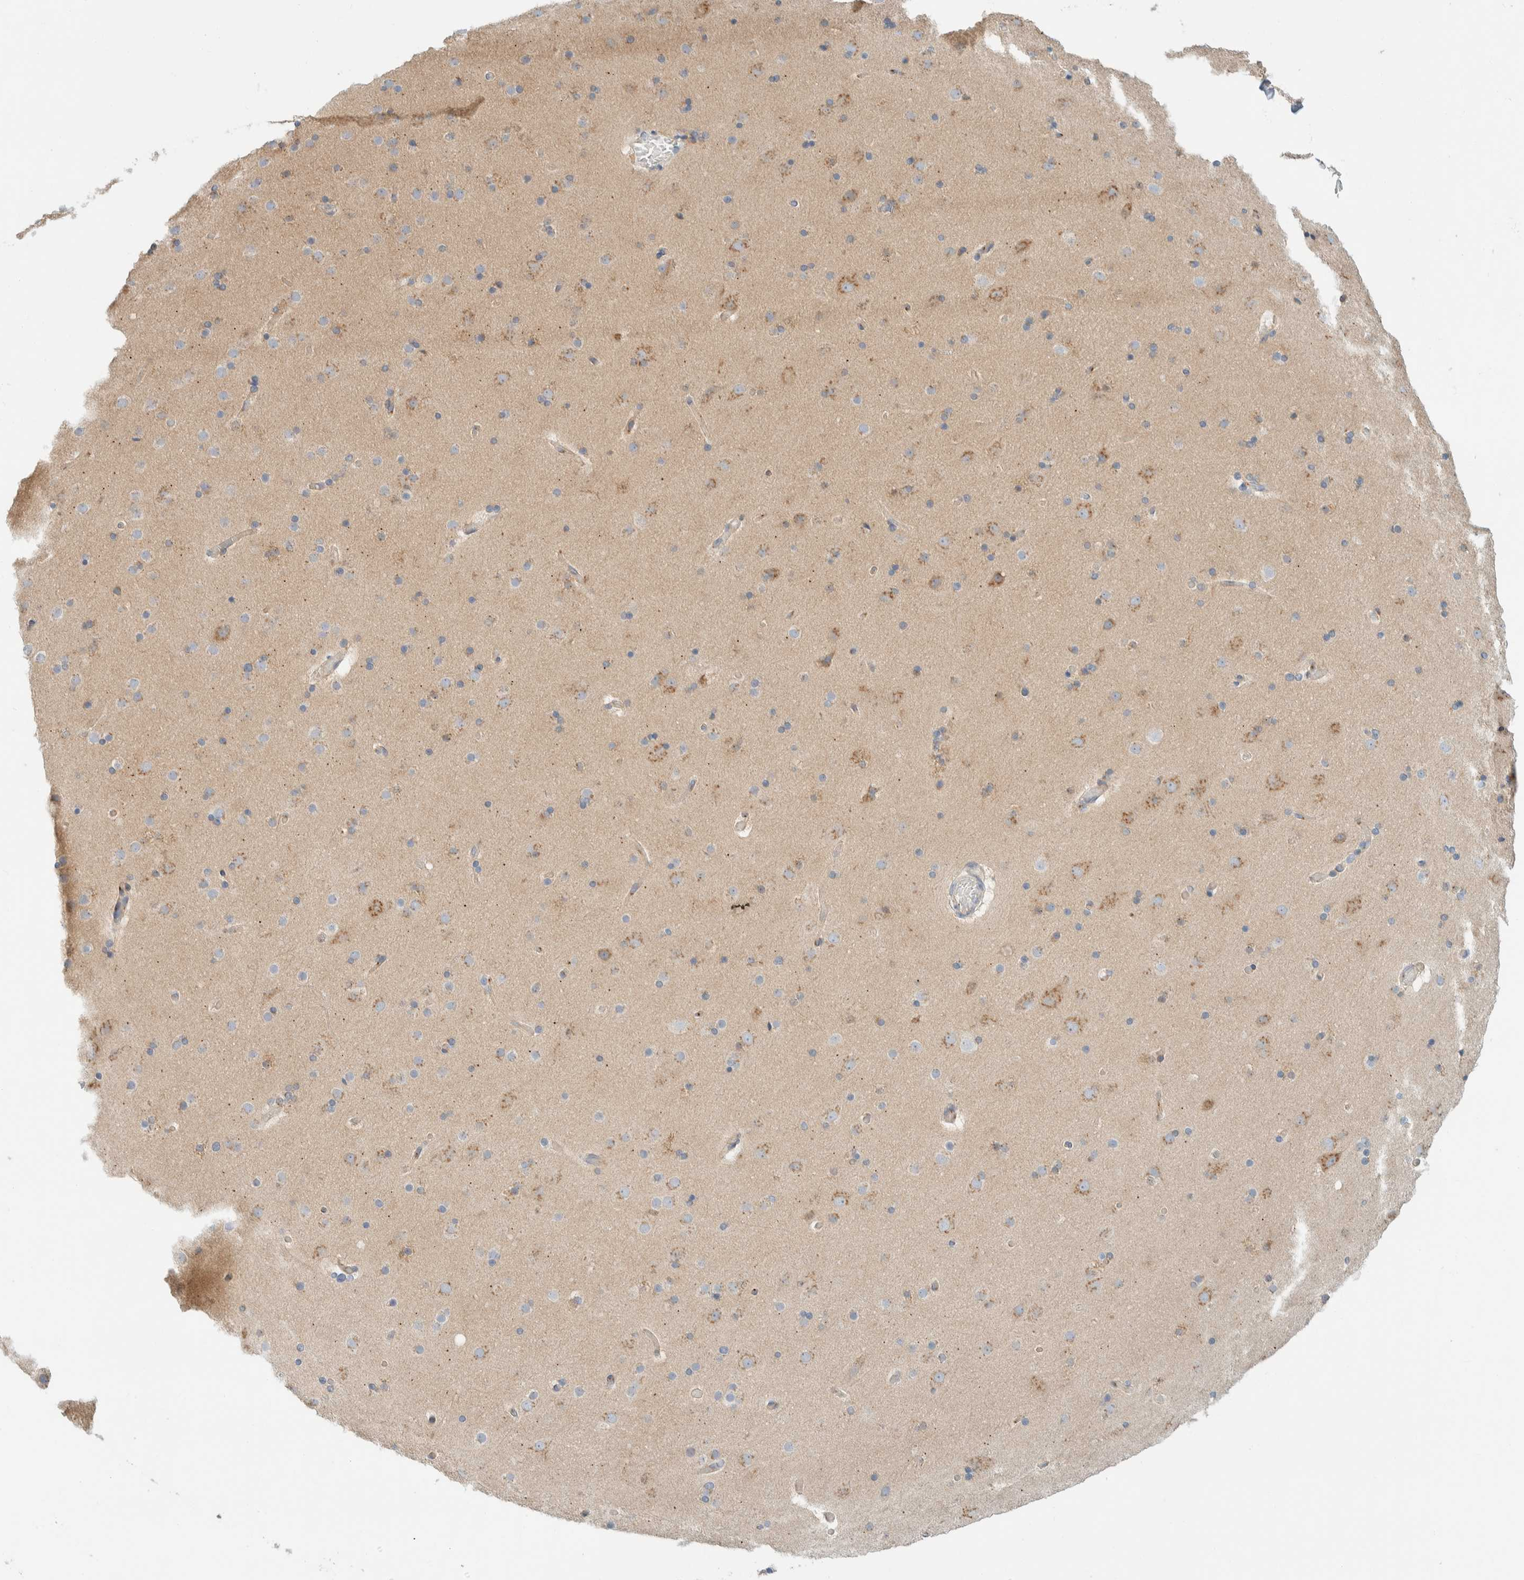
{"staining": {"intensity": "weak", "quantity": "<25%", "location": "cytoplasmic/membranous"}, "tissue": "cerebral cortex", "cell_type": "Endothelial cells", "image_type": "normal", "snomed": [{"axis": "morphology", "description": "Normal tissue, NOS"}, {"axis": "topography", "description": "Cerebral cortex"}], "caption": "DAB (3,3'-diaminobenzidine) immunohistochemical staining of benign cerebral cortex shows no significant expression in endothelial cells.", "gene": "TMEM184B", "patient": {"sex": "male", "age": 57}}